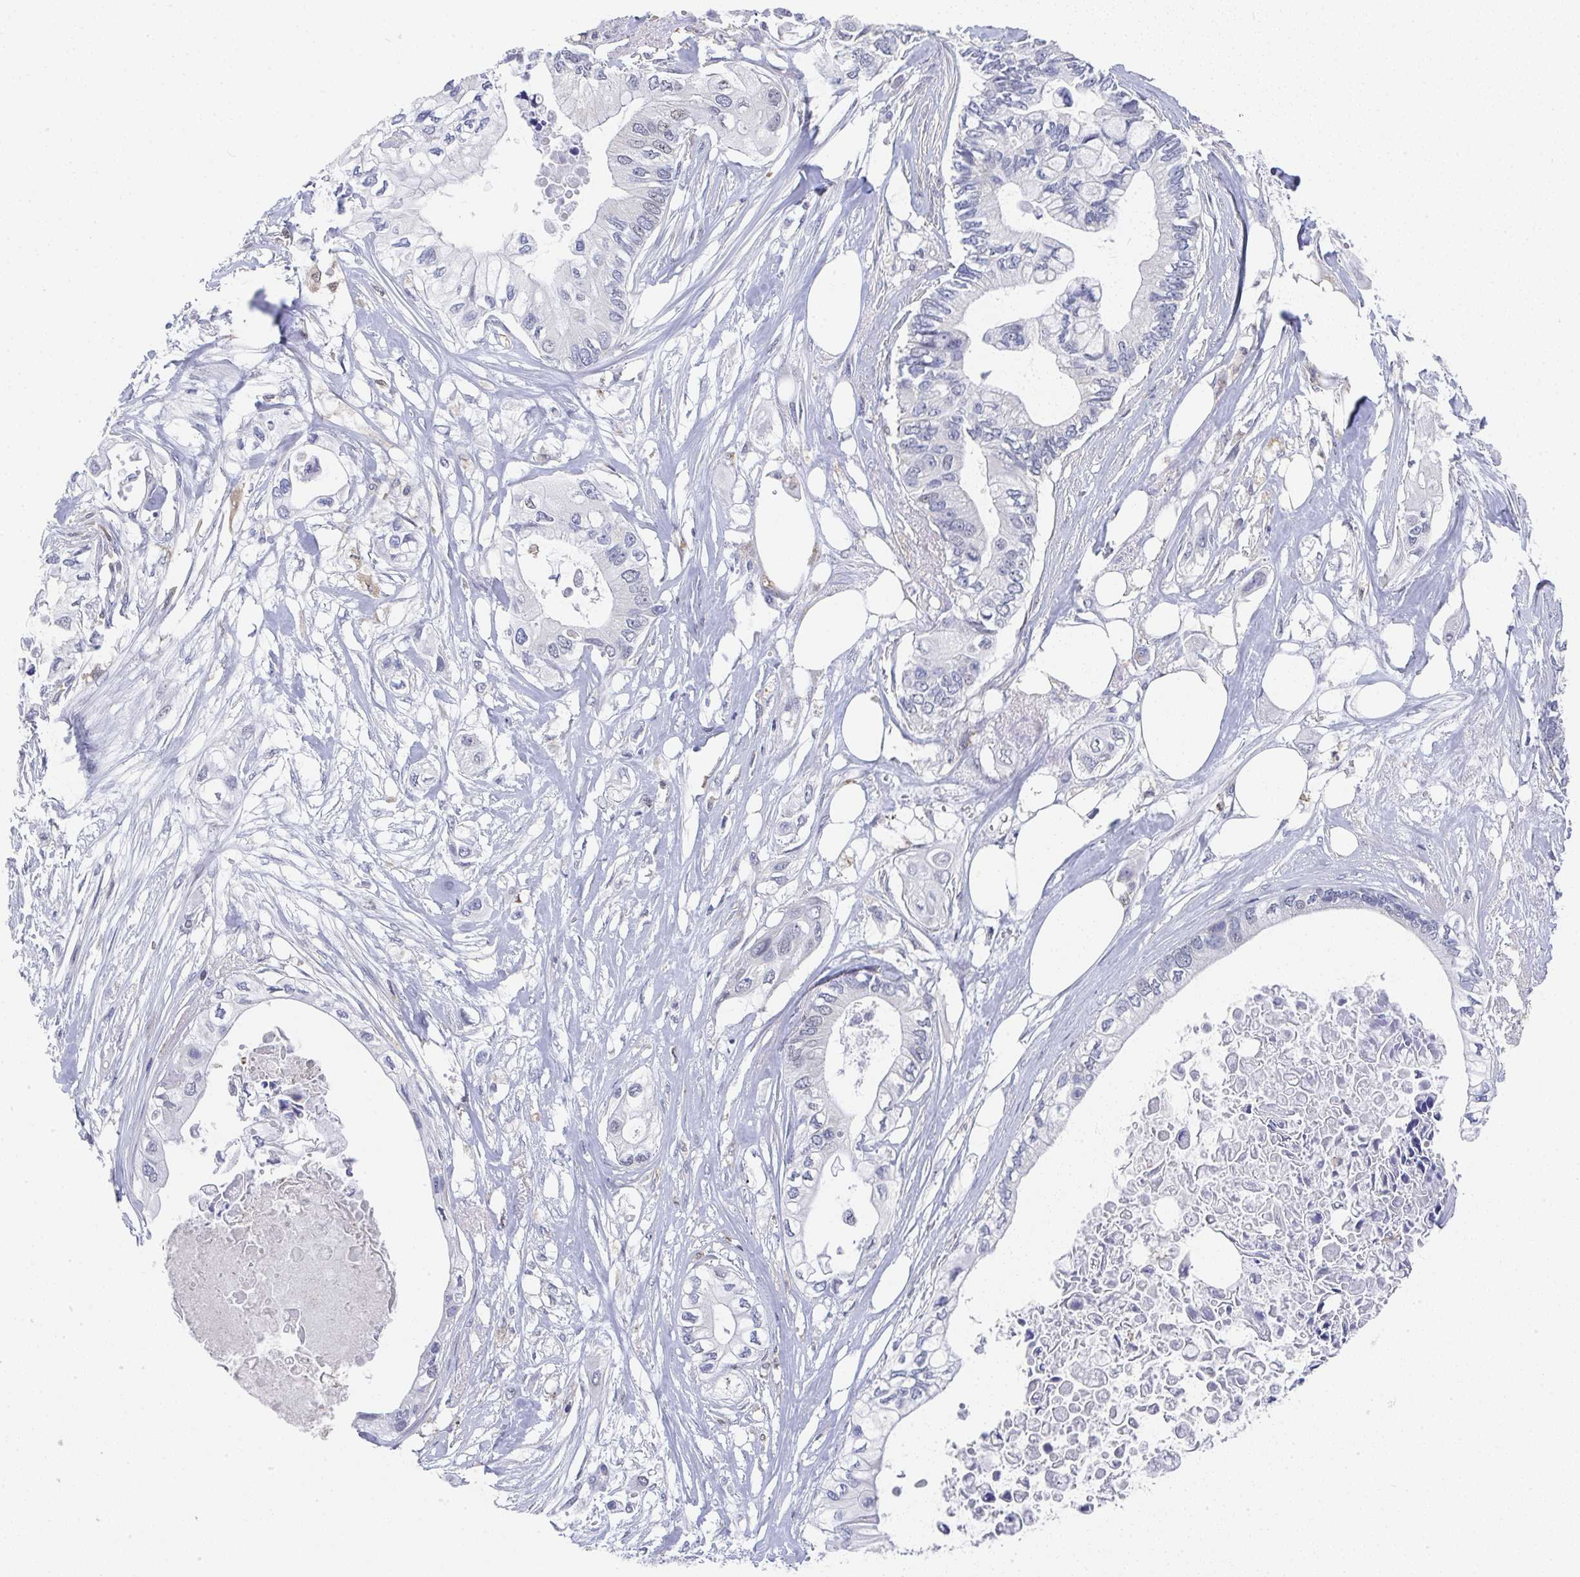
{"staining": {"intensity": "negative", "quantity": "none", "location": "none"}, "tissue": "pancreatic cancer", "cell_type": "Tumor cells", "image_type": "cancer", "snomed": [{"axis": "morphology", "description": "Adenocarcinoma, NOS"}, {"axis": "topography", "description": "Pancreas"}], "caption": "Immunohistochemistry (IHC) histopathology image of neoplastic tissue: human pancreatic cancer (adenocarcinoma) stained with DAB demonstrates no significant protein positivity in tumor cells.", "gene": "NCF1", "patient": {"sex": "female", "age": 63}}